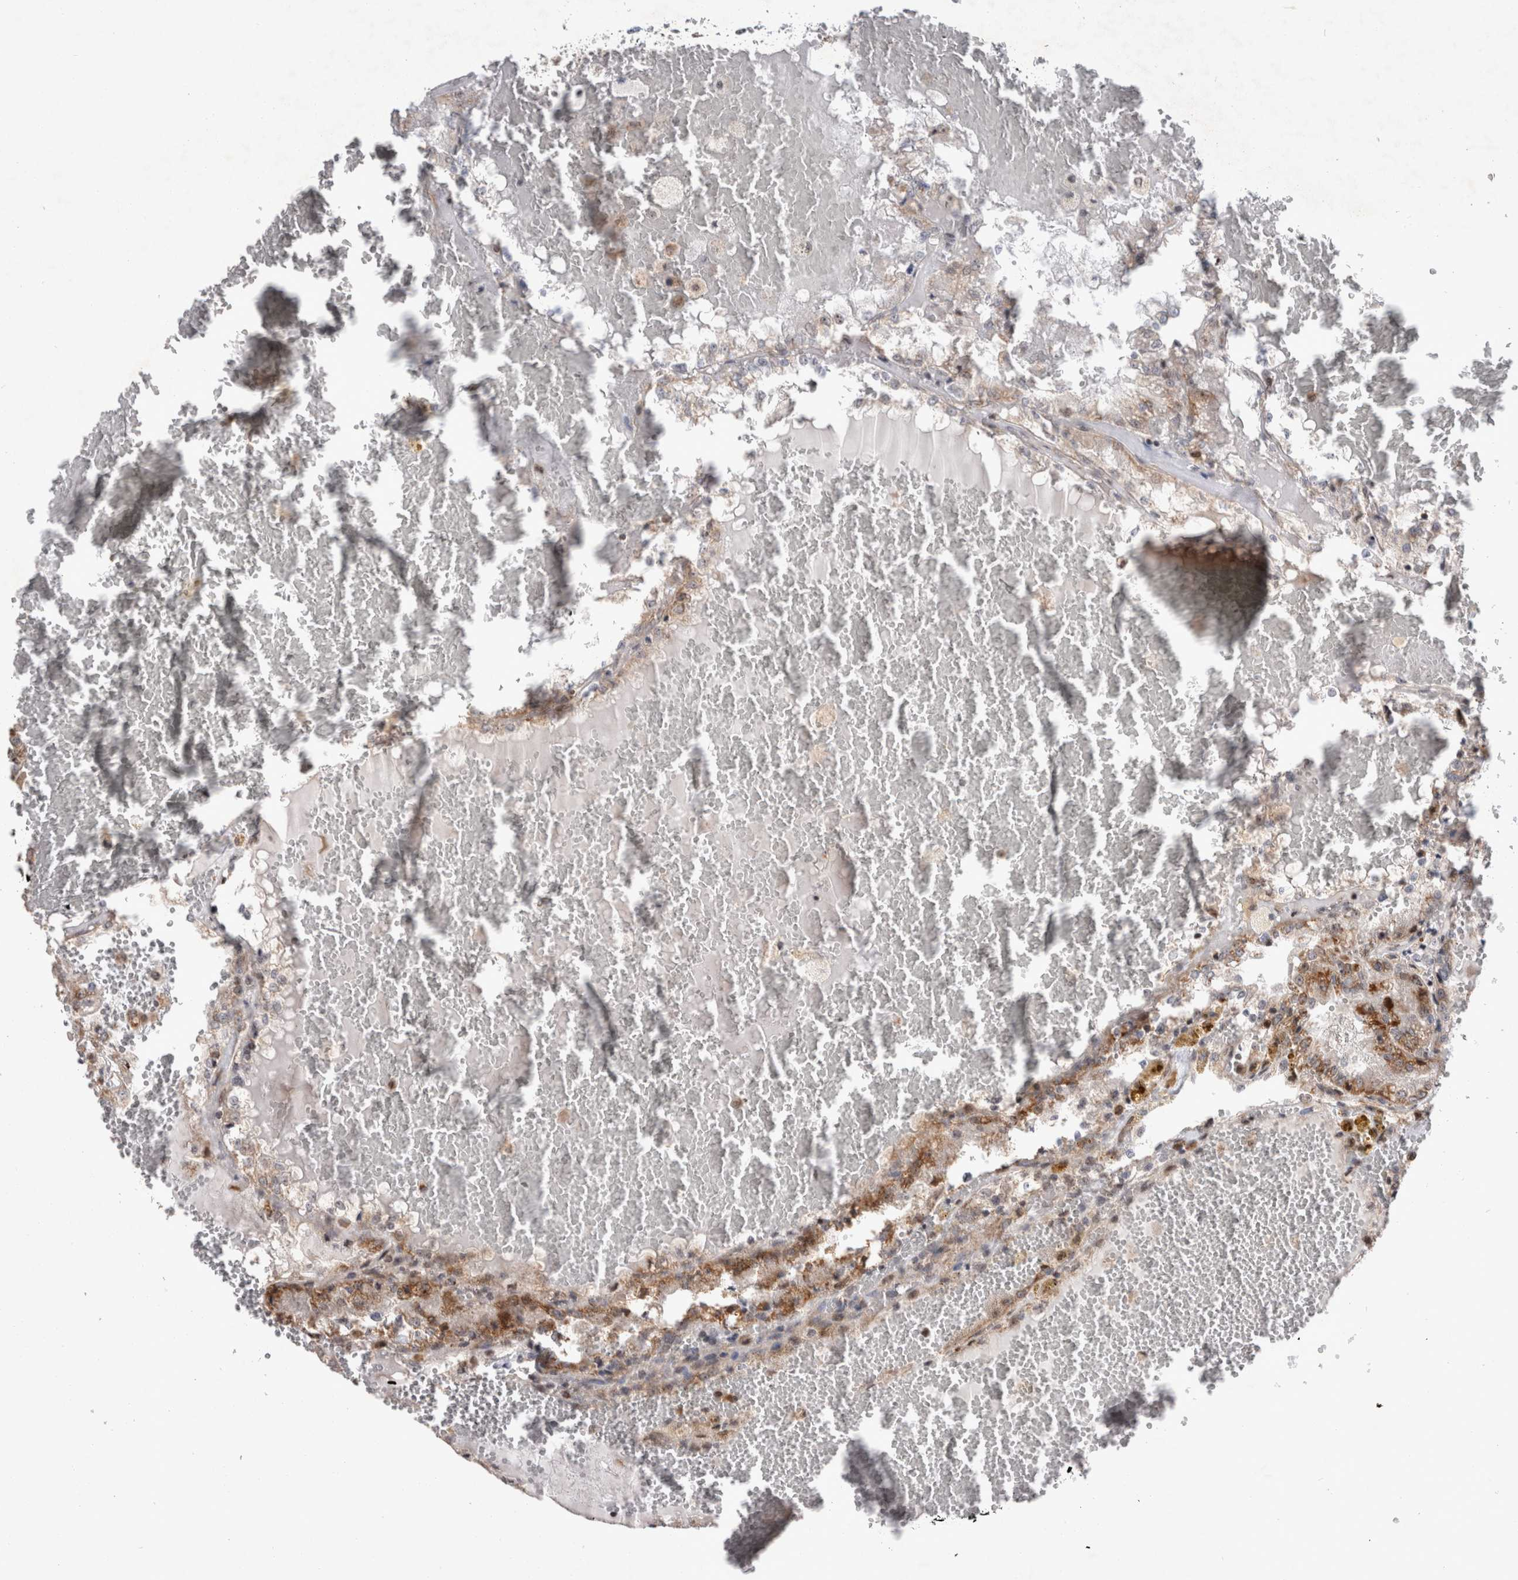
{"staining": {"intensity": "moderate", "quantity": ">75%", "location": "cytoplasmic/membranous"}, "tissue": "renal cancer", "cell_type": "Tumor cells", "image_type": "cancer", "snomed": [{"axis": "morphology", "description": "Adenocarcinoma, NOS"}, {"axis": "topography", "description": "Kidney"}], "caption": "Moderate cytoplasmic/membranous staining is appreciated in about >75% of tumor cells in renal cancer.", "gene": "MRPL37", "patient": {"sex": "female", "age": 56}}